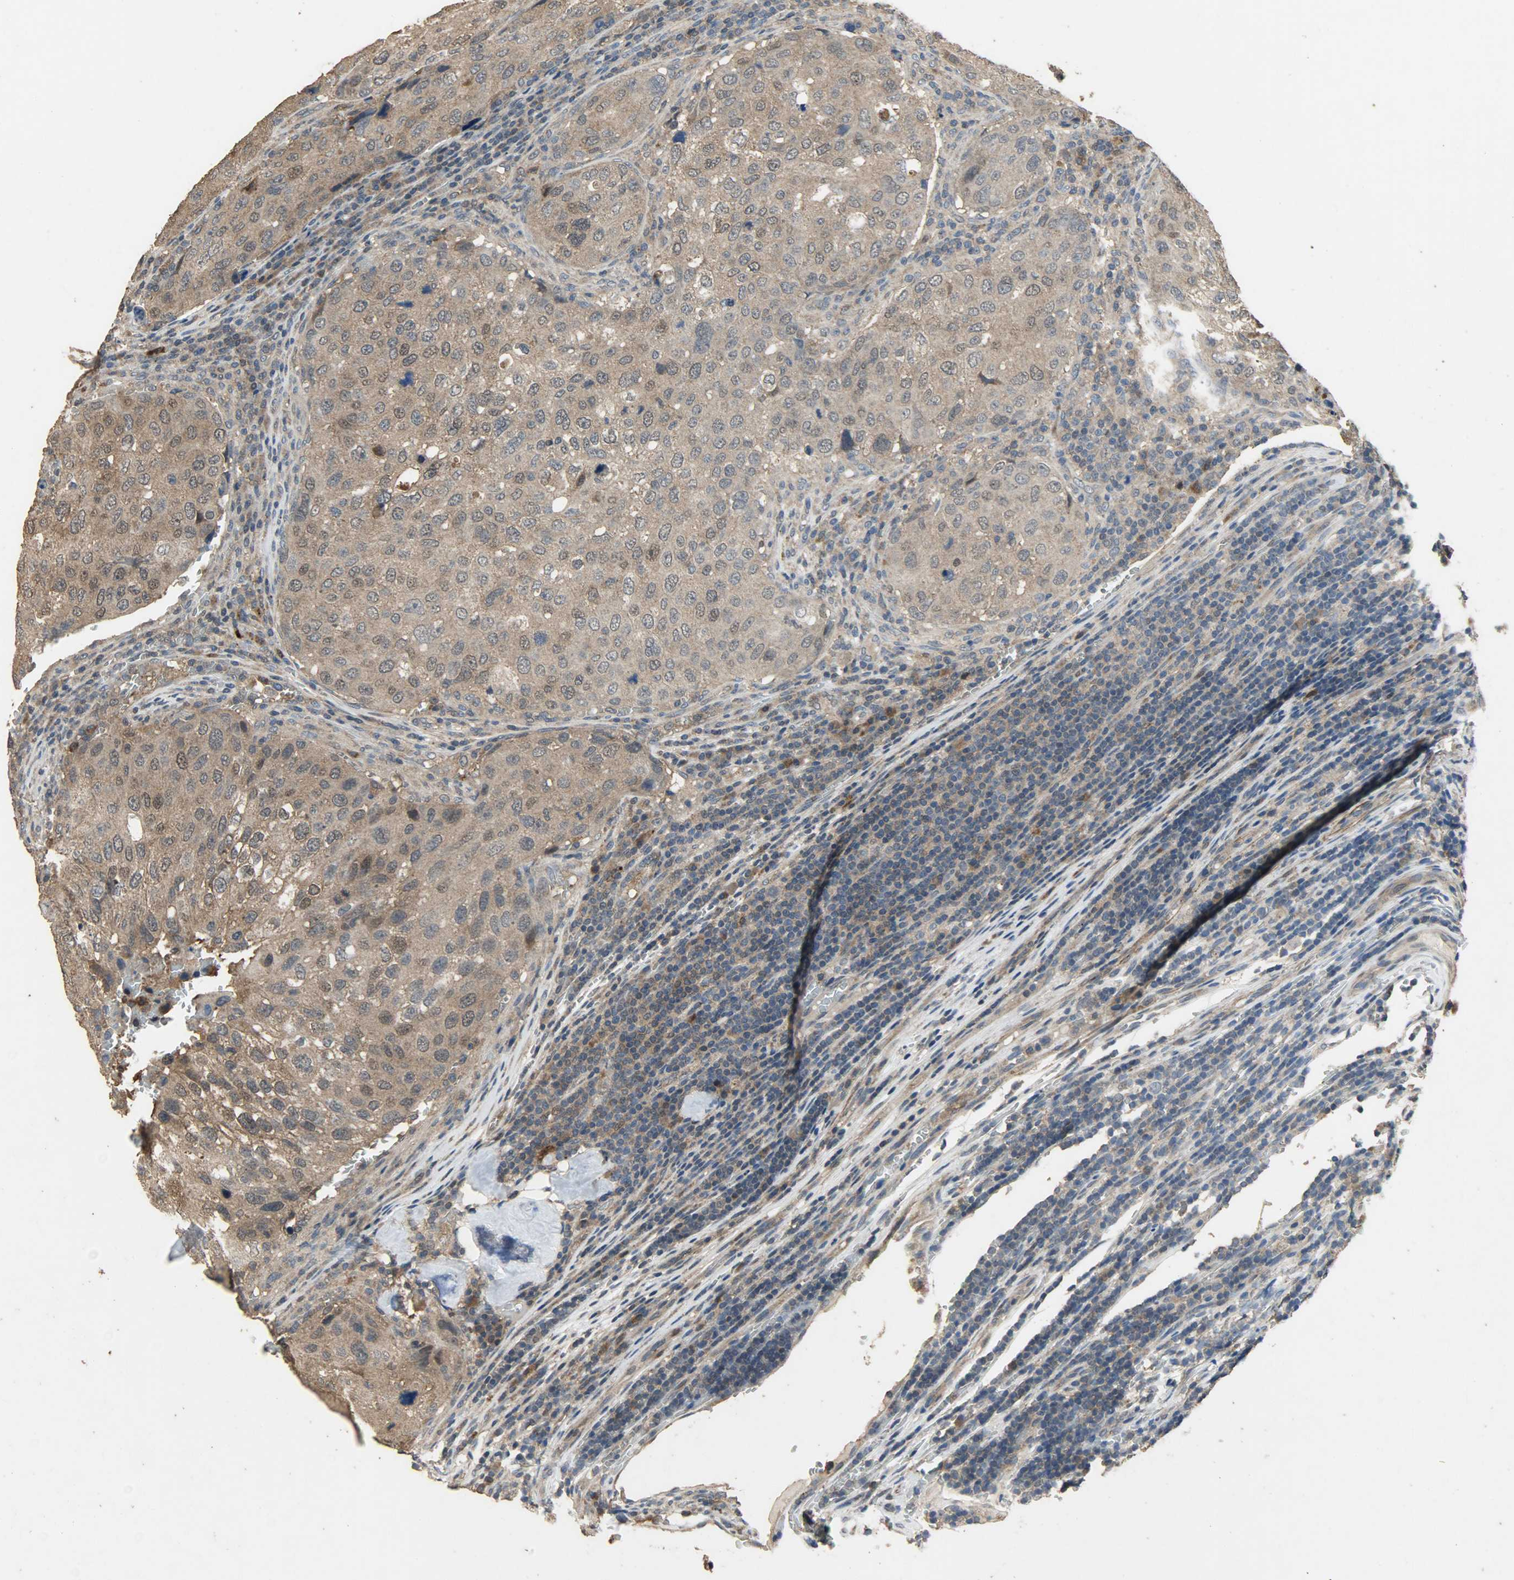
{"staining": {"intensity": "moderate", "quantity": ">75%", "location": "cytoplasmic/membranous"}, "tissue": "urothelial cancer", "cell_type": "Tumor cells", "image_type": "cancer", "snomed": [{"axis": "morphology", "description": "Urothelial carcinoma, High grade"}, {"axis": "topography", "description": "Lymph node"}, {"axis": "topography", "description": "Urinary bladder"}], "caption": "A brown stain highlights moderate cytoplasmic/membranous positivity of a protein in urothelial carcinoma (high-grade) tumor cells. (DAB (3,3'-diaminobenzidine) = brown stain, brightfield microscopy at high magnification).", "gene": "CDKN2C", "patient": {"sex": "male", "age": 51}}